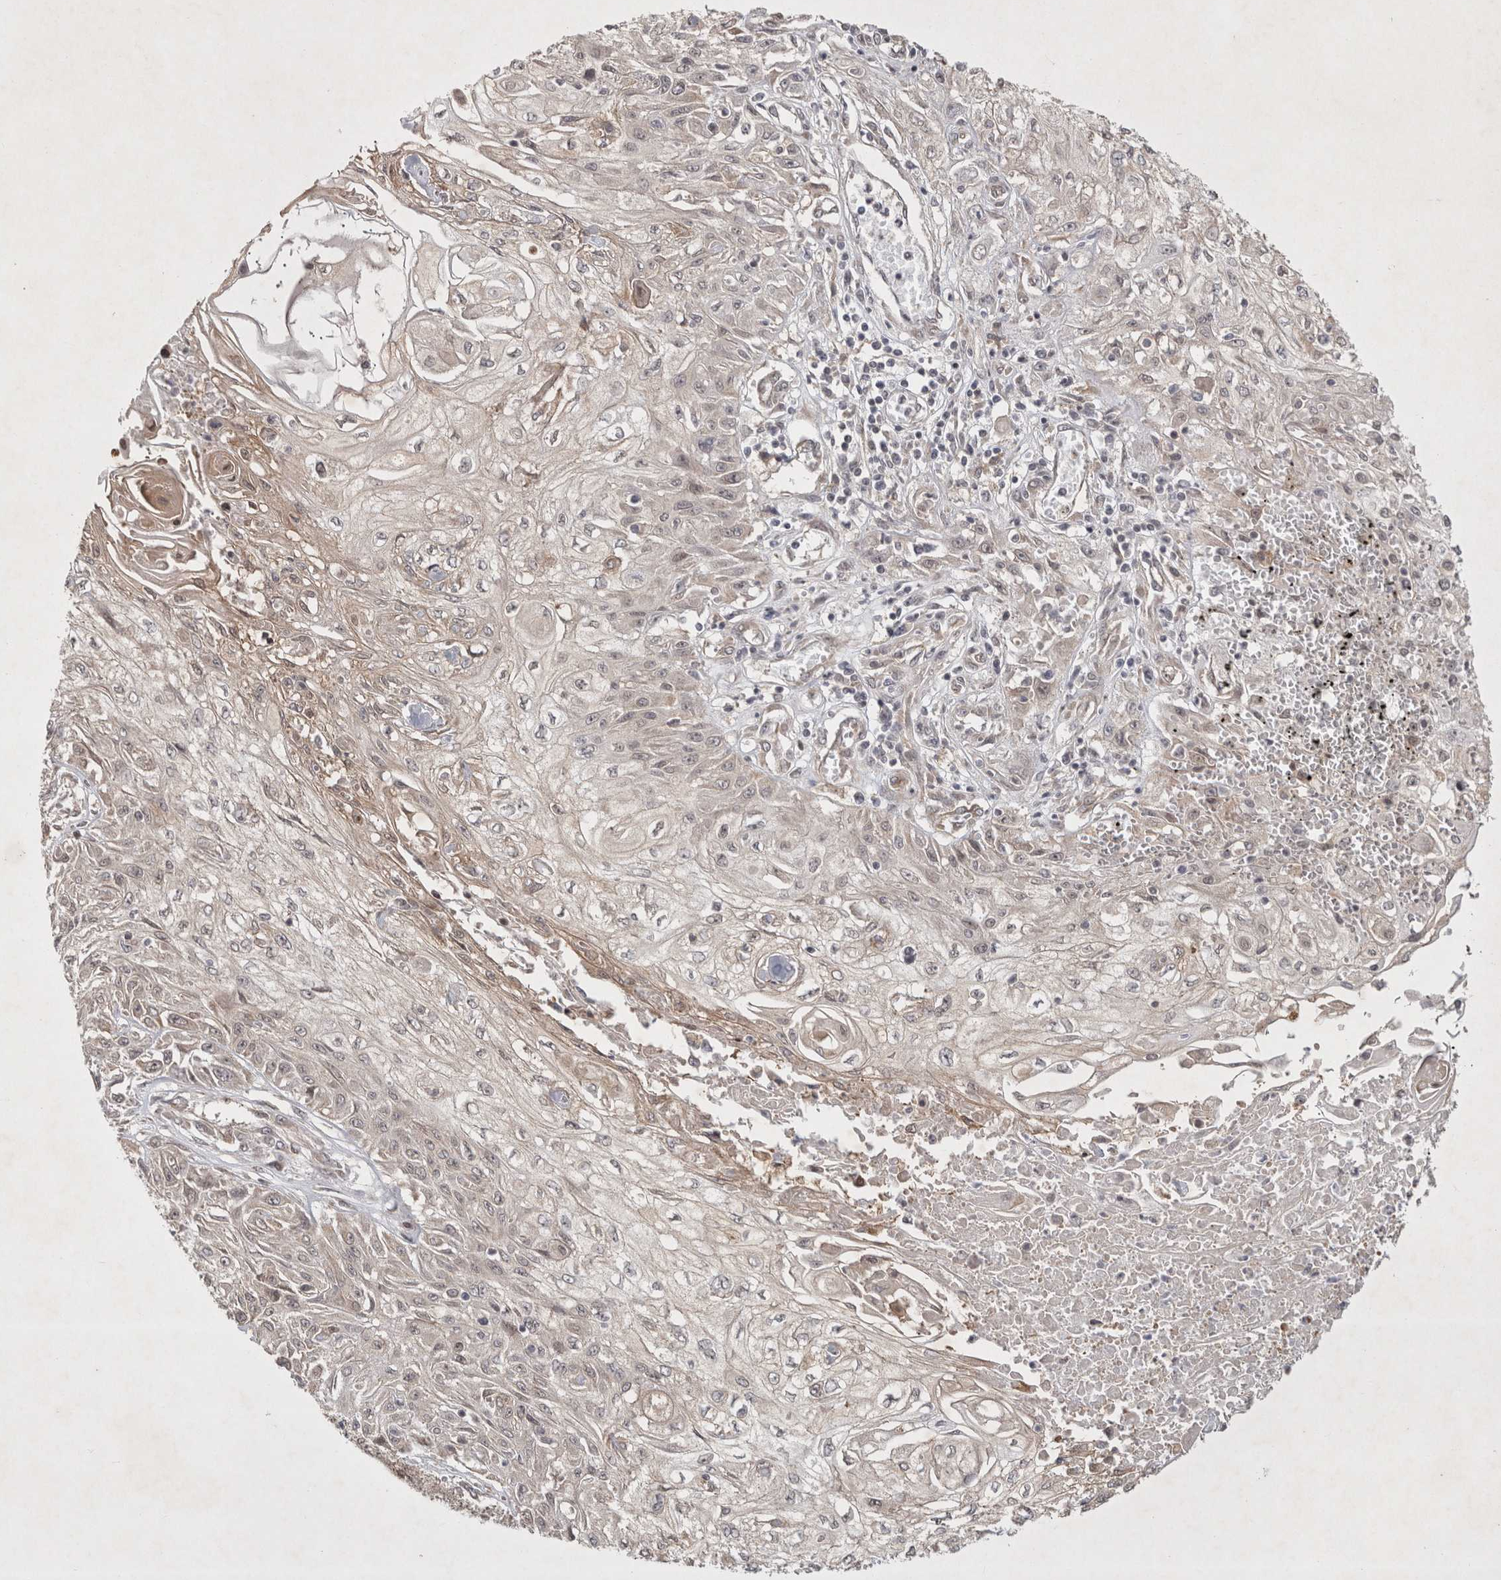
{"staining": {"intensity": "negative", "quantity": "none", "location": "none"}, "tissue": "skin cancer", "cell_type": "Tumor cells", "image_type": "cancer", "snomed": [{"axis": "morphology", "description": "Squamous cell carcinoma, NOS"}, {"axis": "morphology", "description": "Squamous cell carcinoma, metastatic, NOS"}, {"axis": "topography", "description": "Skin"}, {"axis": "topography", "description": "Lymph node"}], "caption": "Photomicrograph shows no significant protein expression in tumor cells of squamous cell carcinoma (skin). The staining was performed using DAB (3,3'-diaminobenzidine) to visualize the protein expression in brown, while the nuclei were stained in blue with hematoxylin (Magnification: 20x).", "gene": "ZNF318", "patient": {"sex": "male", "age": 75}}